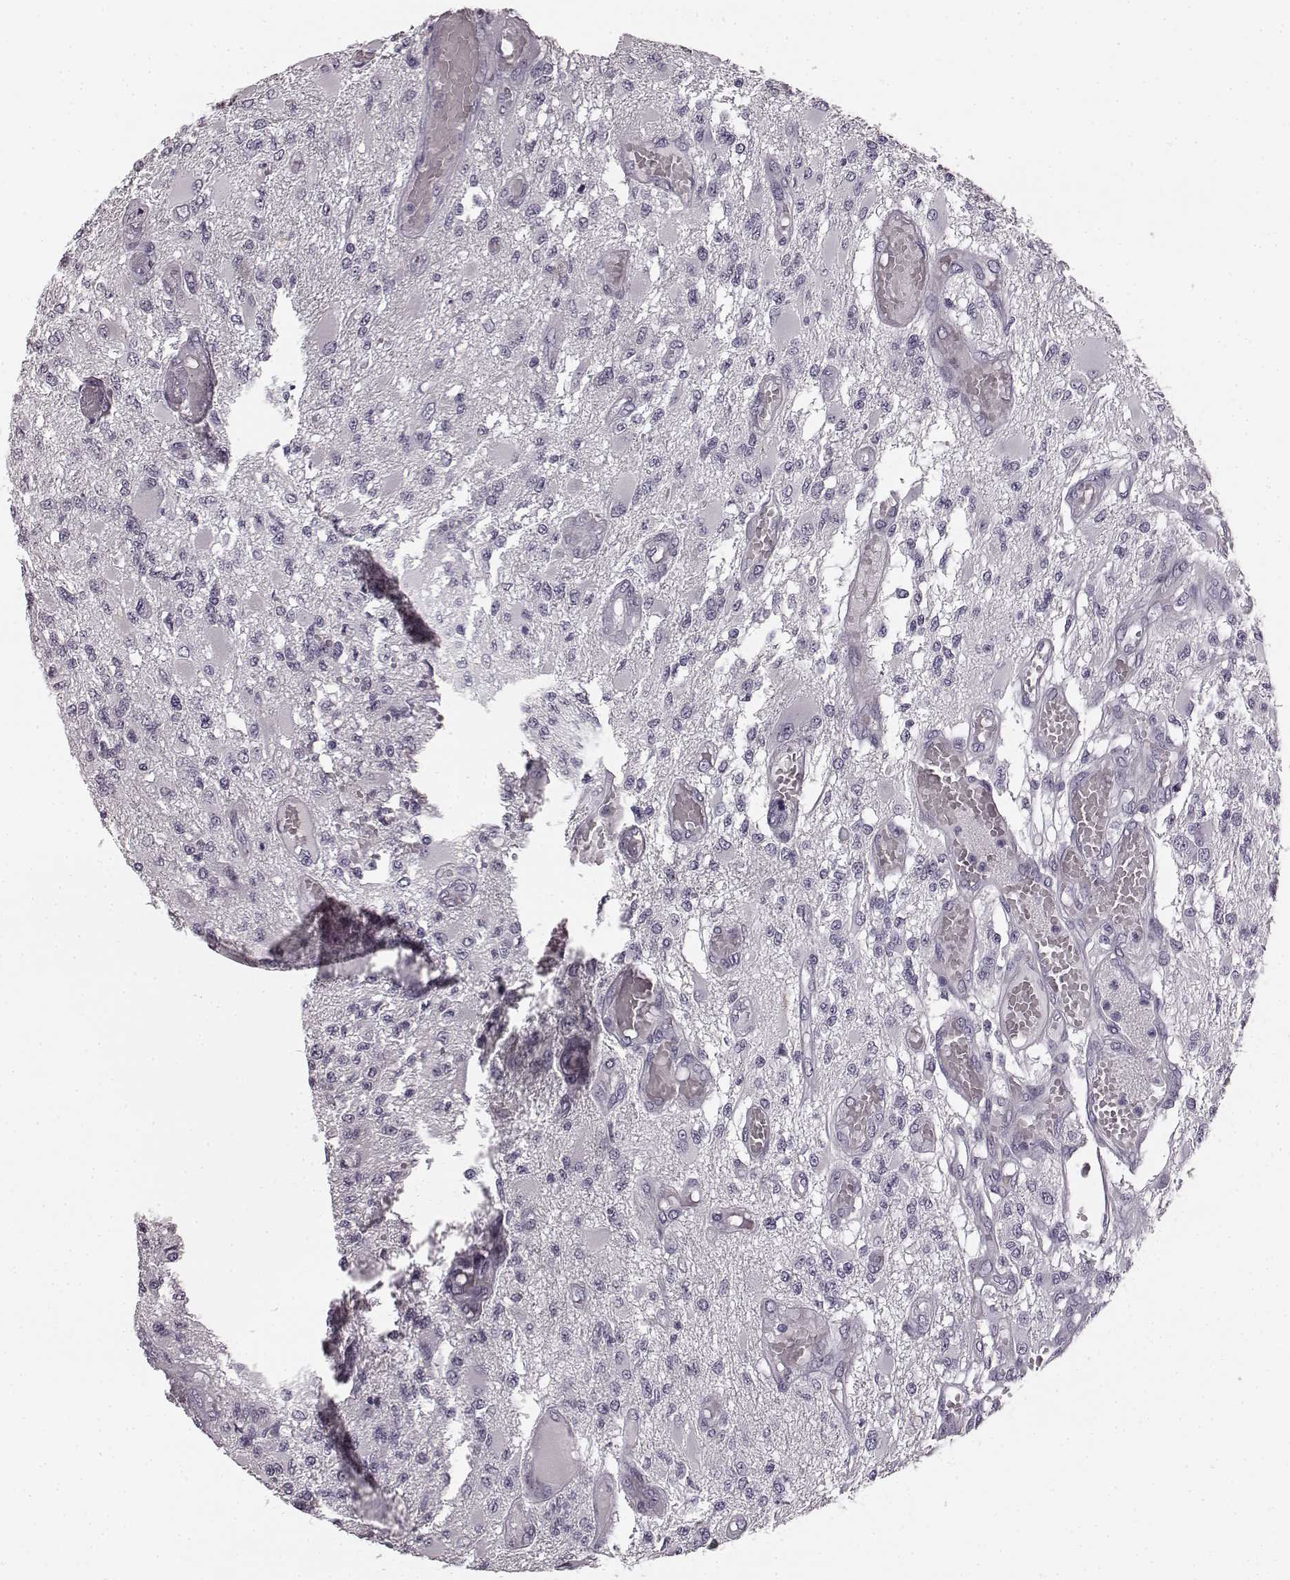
{"staining": {"intensity": "negative", "quantity": "none", "location": "none"}, "tissue": "glioma", "cell_type": "Tumor cells", "image_type": "cancer", "snomed": [{"axis": "morphology", "description": "Glioma, malignant, High grade"}, {"axis": "topography", "description": "Brain"}], "caption": "Immunohistochemical staining of malignant high-grade glioma reveals no significant expression in tumor cells. (Immunohistochemistry, brightfield microscopy, high magnification).", "gene": "TMPRSS15", "patient": {"sex": "female", "age": 63}}